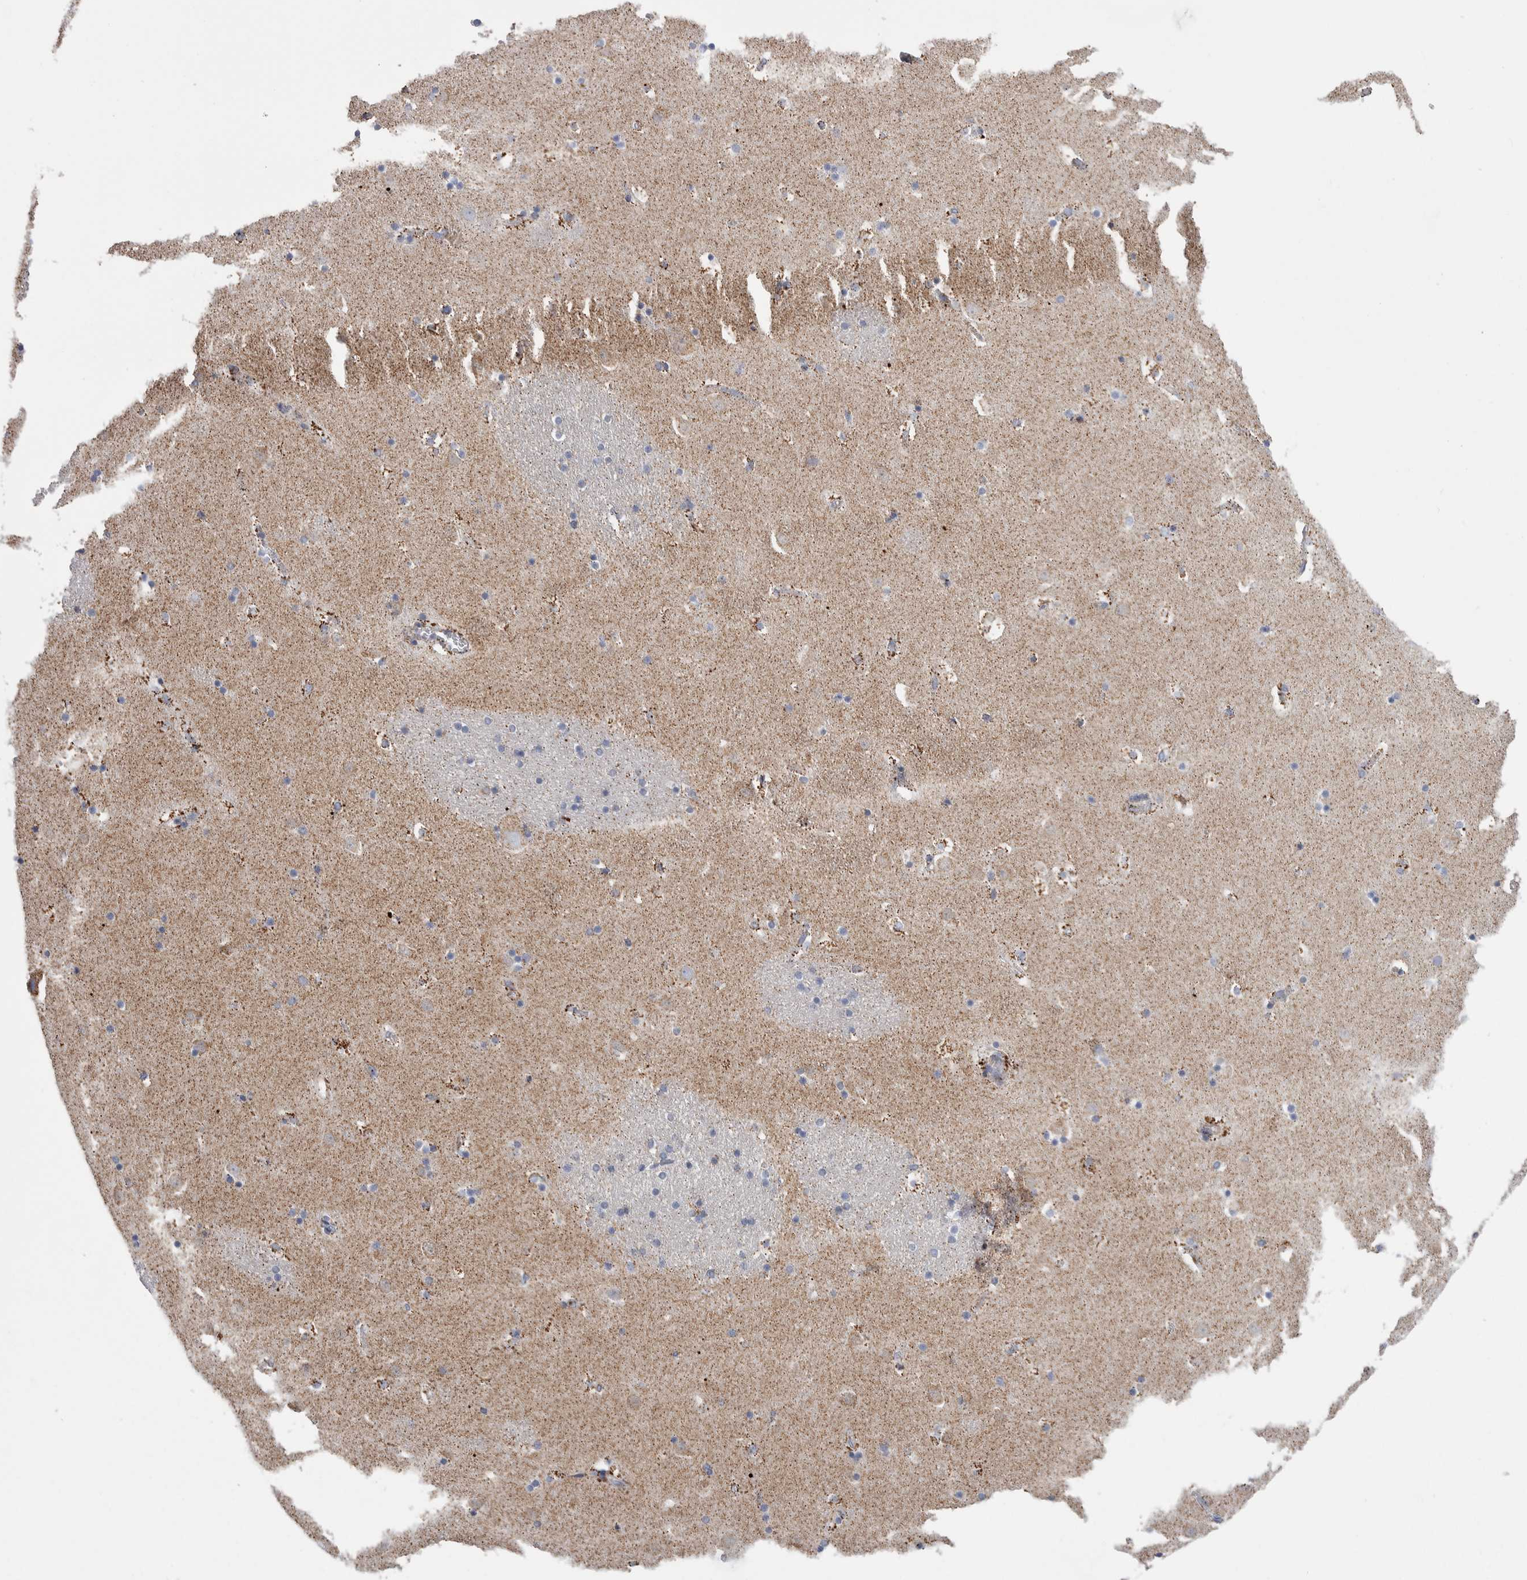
{"staining": {"intensity": "weak", "quantity": "25%-75%", "location": "cytoplasmic/membranous"}, "tissue": "caudate", "cell_type": "Glial cells", "image_type": "normal", "snomed": [{"axis": "morphology", "description": "Normal tissue, NOS"}, {"axis": "topography", "description": "Lateral ventricle wall"}], "caption": "High-power microscopy captured an IHC image of unremarkable caudate, revealing weak cytoplasmic/membranous staining in approximately 25%-75% of glial cells.", "gene": "ETFA", "patient": {"sex": "male", "age": 45}}